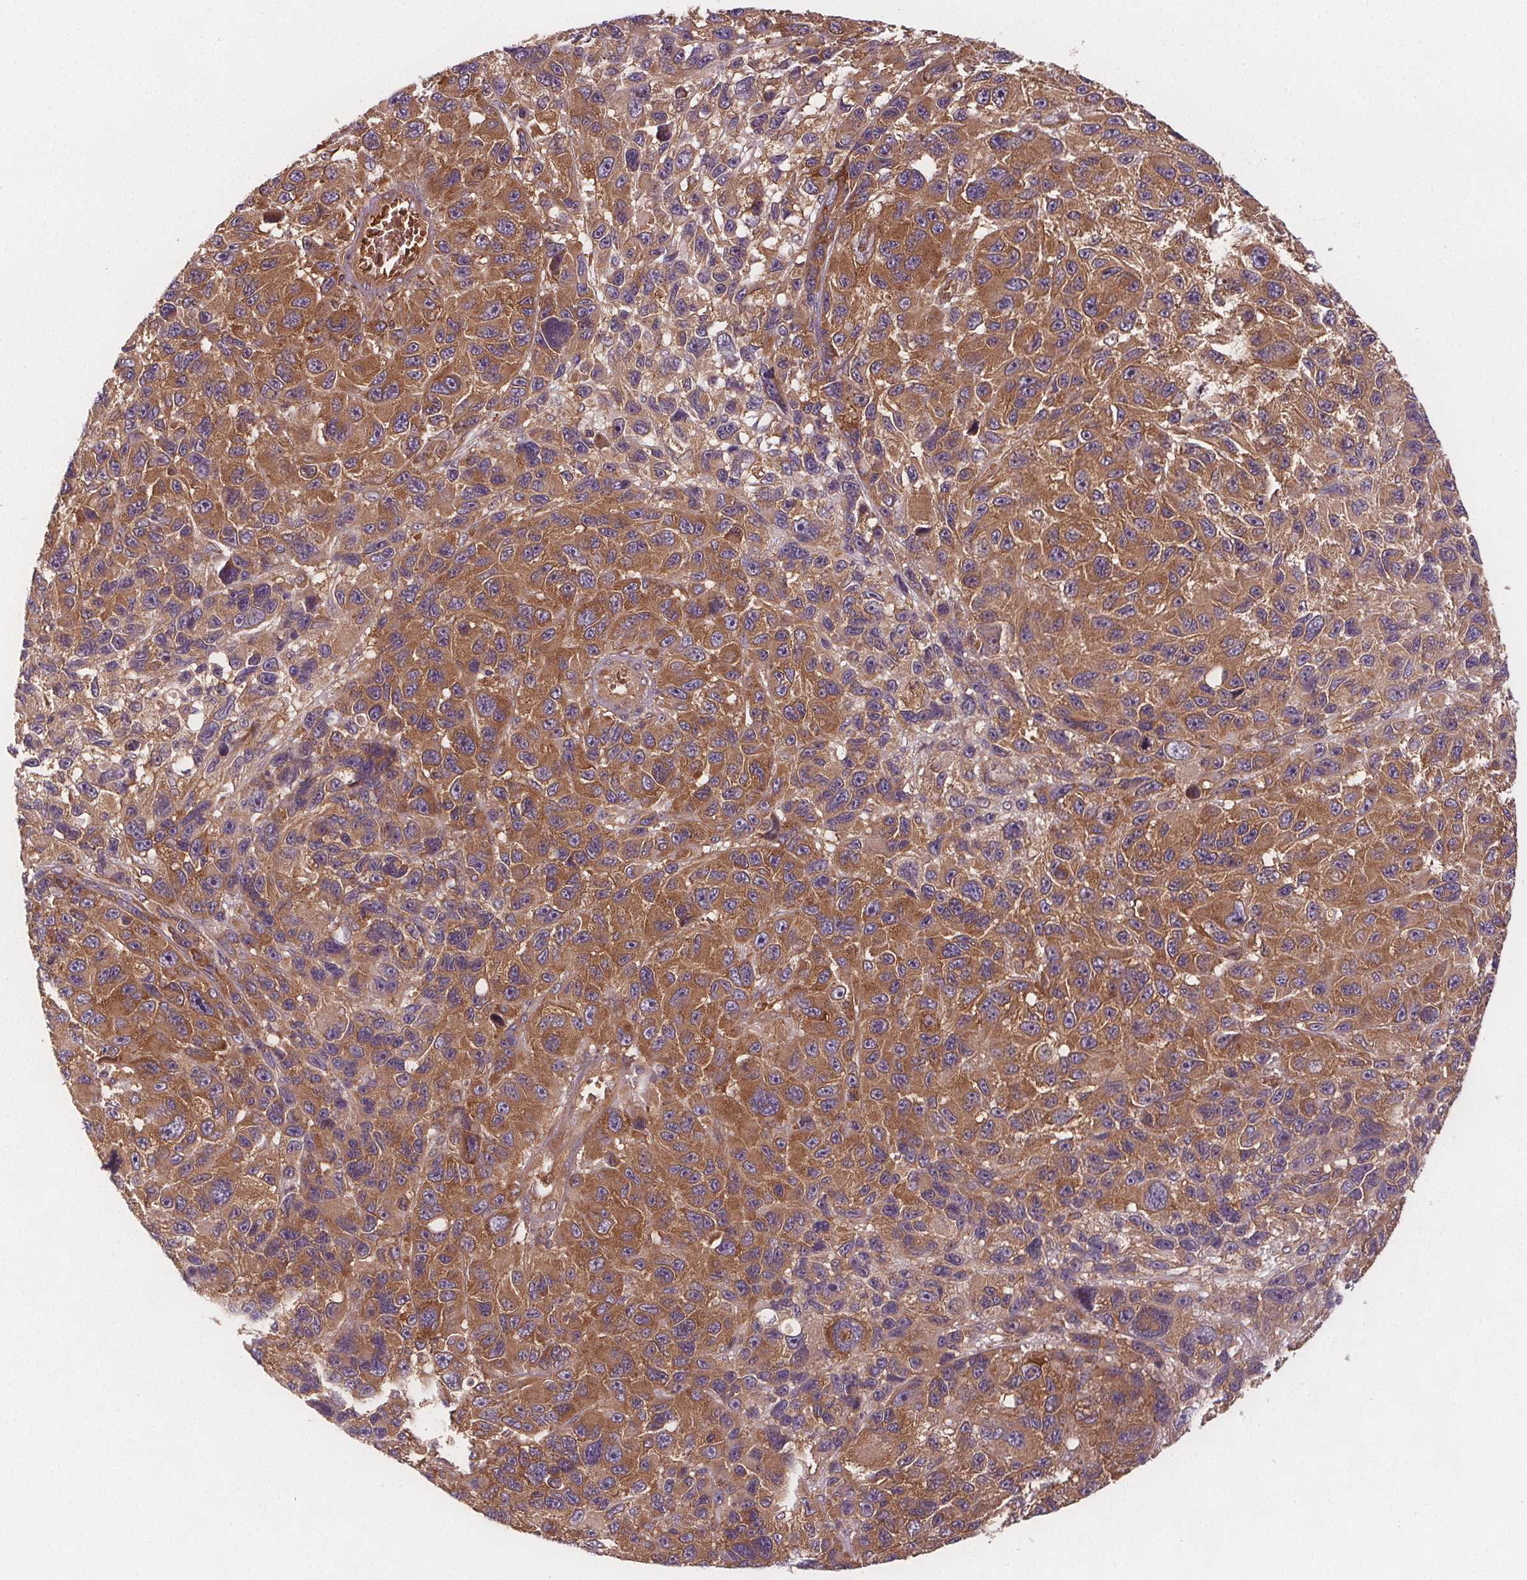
{"staining": {"intensity": "moderate", "quantity": ">75%", "location": "cytoplasmic/membranous"}, "tissue": "melanoma", "cell_type": "Tumor cells", "image_type": "cancer", "snomed": [{"axis": "morphology", "description": "Malignant melanoma, NOS"}, {"axis": "topography", "description": "Skin"}], "caption": "Melanoma stained with a brown dye reveals moderate cytoplasmic/membranous positive staining in approximately >75% of tumor cells.", "gene": "EIF3D", "patient": {"sex": "male", "age": 53}}